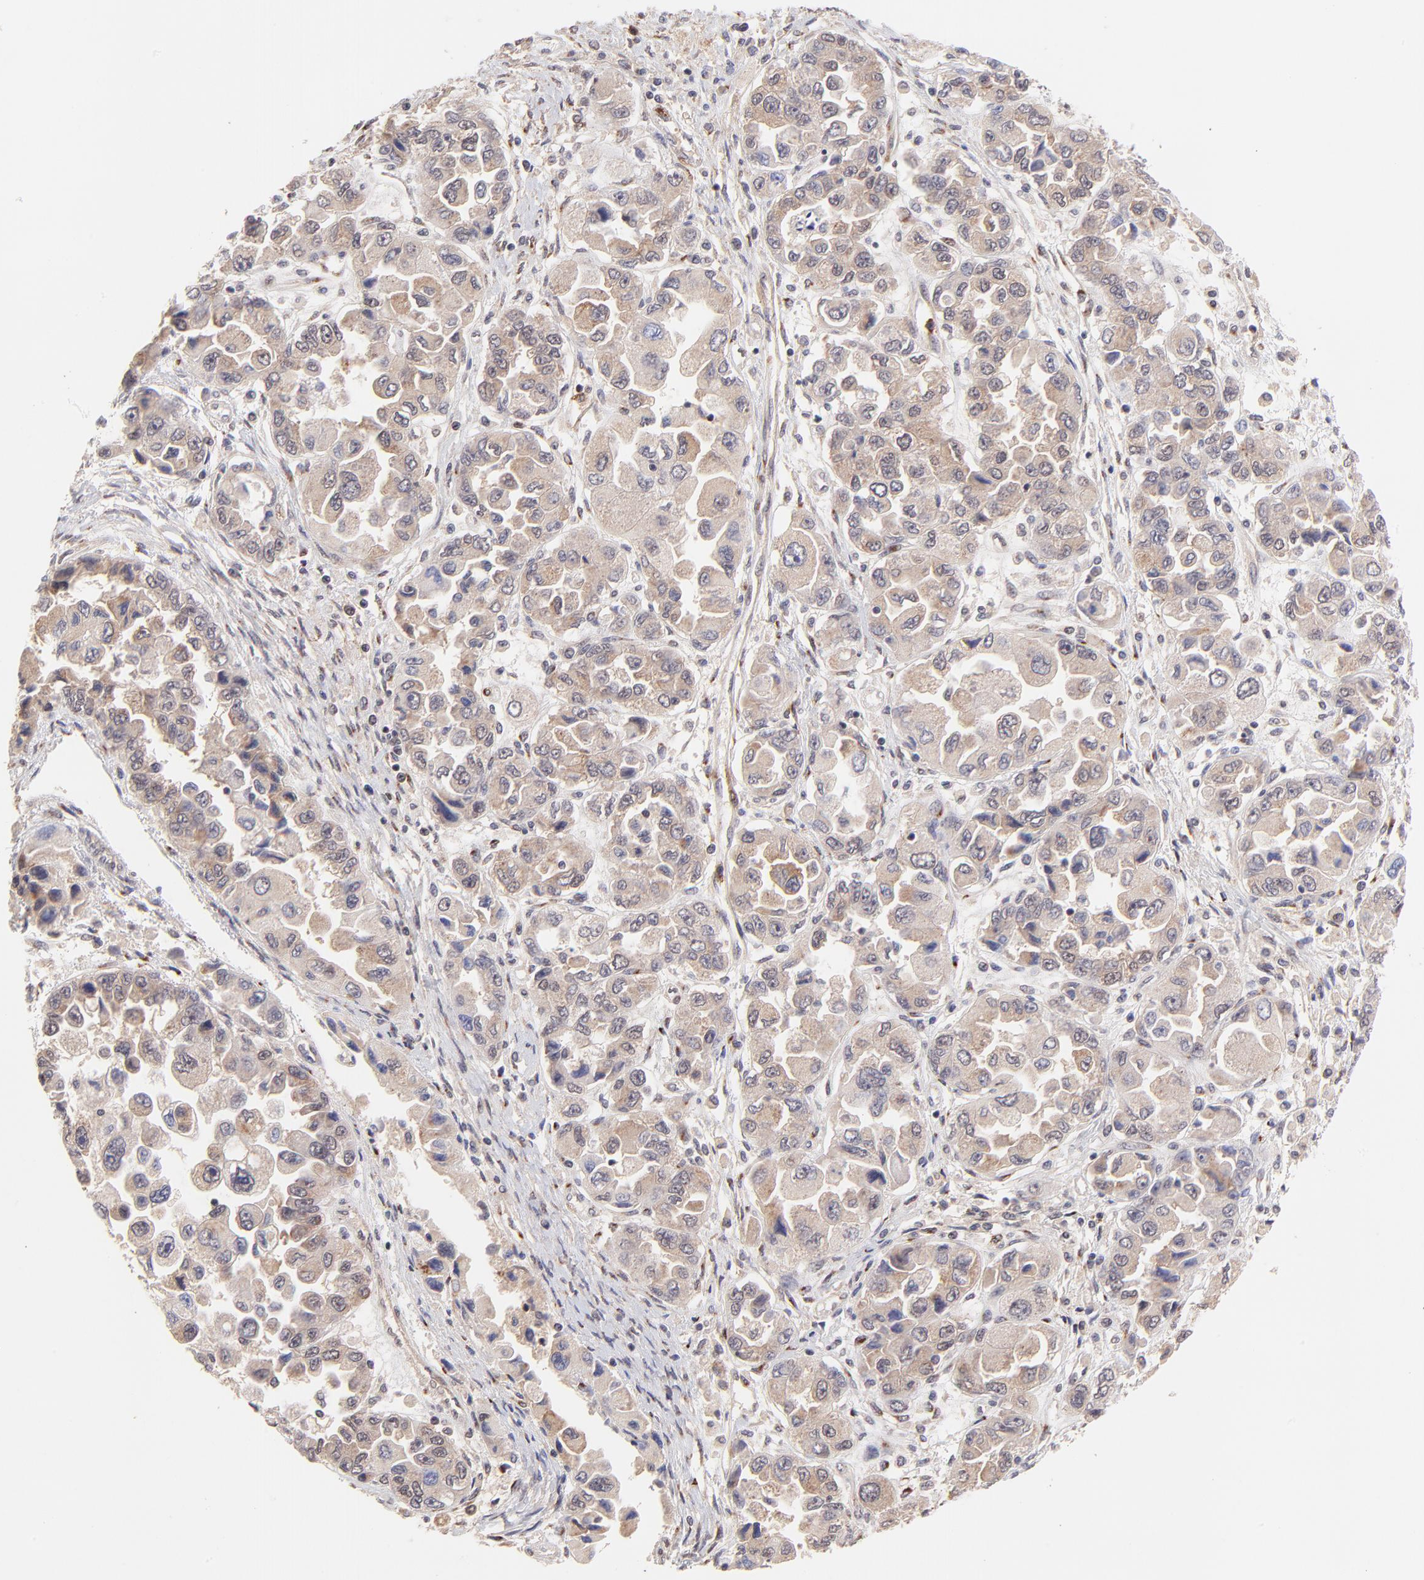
{"staining": {"intensity": "weak", "quantity": ">75%", "location": "cytoplasmic/membranous"}, "tissue": "ovarian cancer", "cell_type": "Tumor cells", "image_type": "cancer", "snomed": [{"axis": "morphology", "description": "Cystadenocarcinoma, serous, NOS"}, {"axis": "topography", "description": "Ovary"}], "caption": "Immunohistochemistry (IHC) of serous cystadenocarcinoma (ovarian) shows low levels of weak cytoplasmic/membranous expression in about >75% of tumor cells.", "gene": "MED12", "patient": {"sex": "female", "age": 84}}